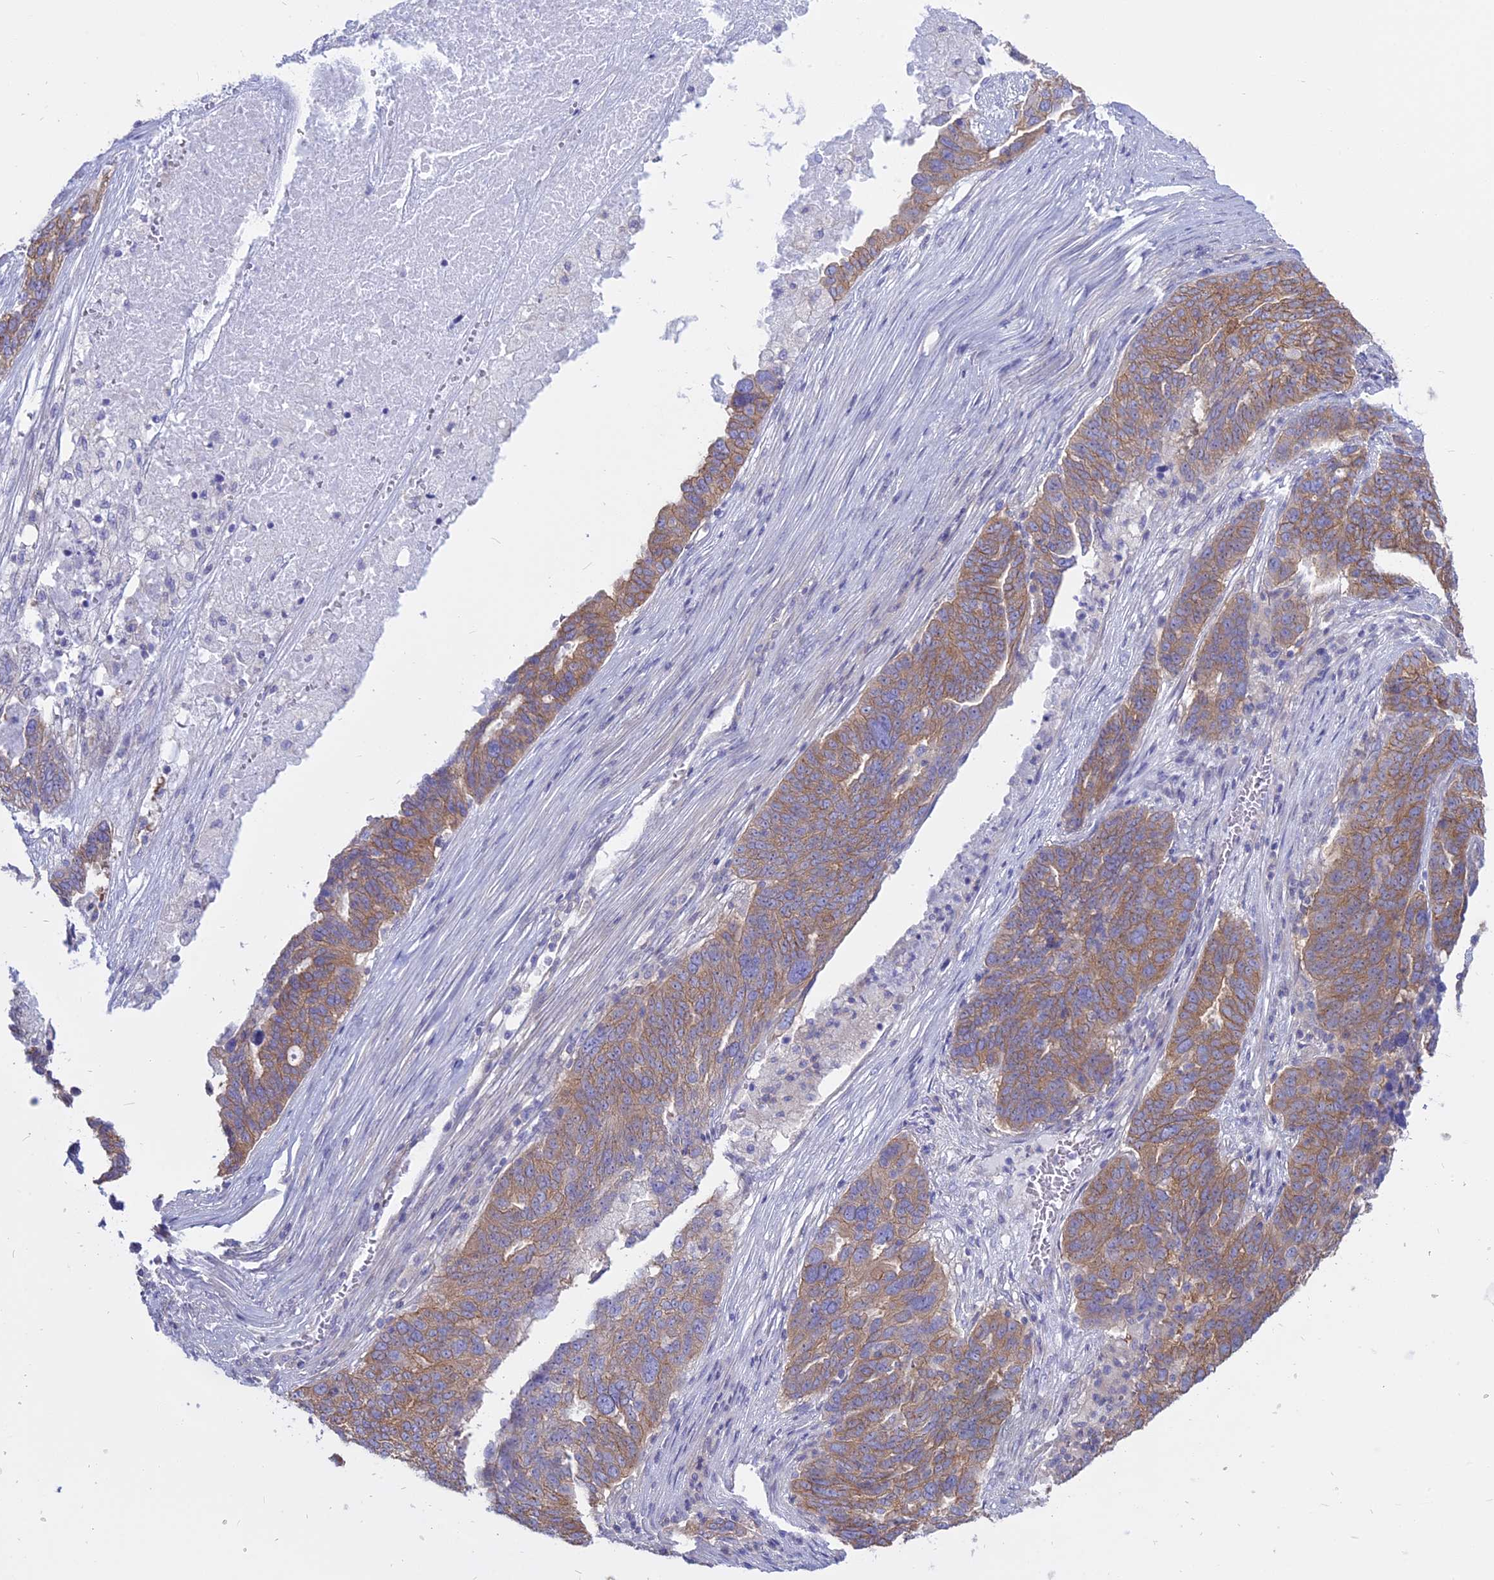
{"staining": {"intensity": "moderate", "quantity": ">75%", "location": "cytoplasmic/membranous"}, "tissue": "ovarian cancer", "cell_type": "Tumor cells", "image_type": "cancer", "snomed": [{"axis": "morphology", "description": "Cystadenocarcinoma, serous, NOS"}, {"axis": "topography", "description": "Ovary"}], "caption": "Protein expression analysis of human ovarian cancer reveals moderate cytoplasmic/membranous positivity in approximately >75% of tumor cells.", "gene": "AHCYL1", "patient": {"sex": "female", "age": 59}}